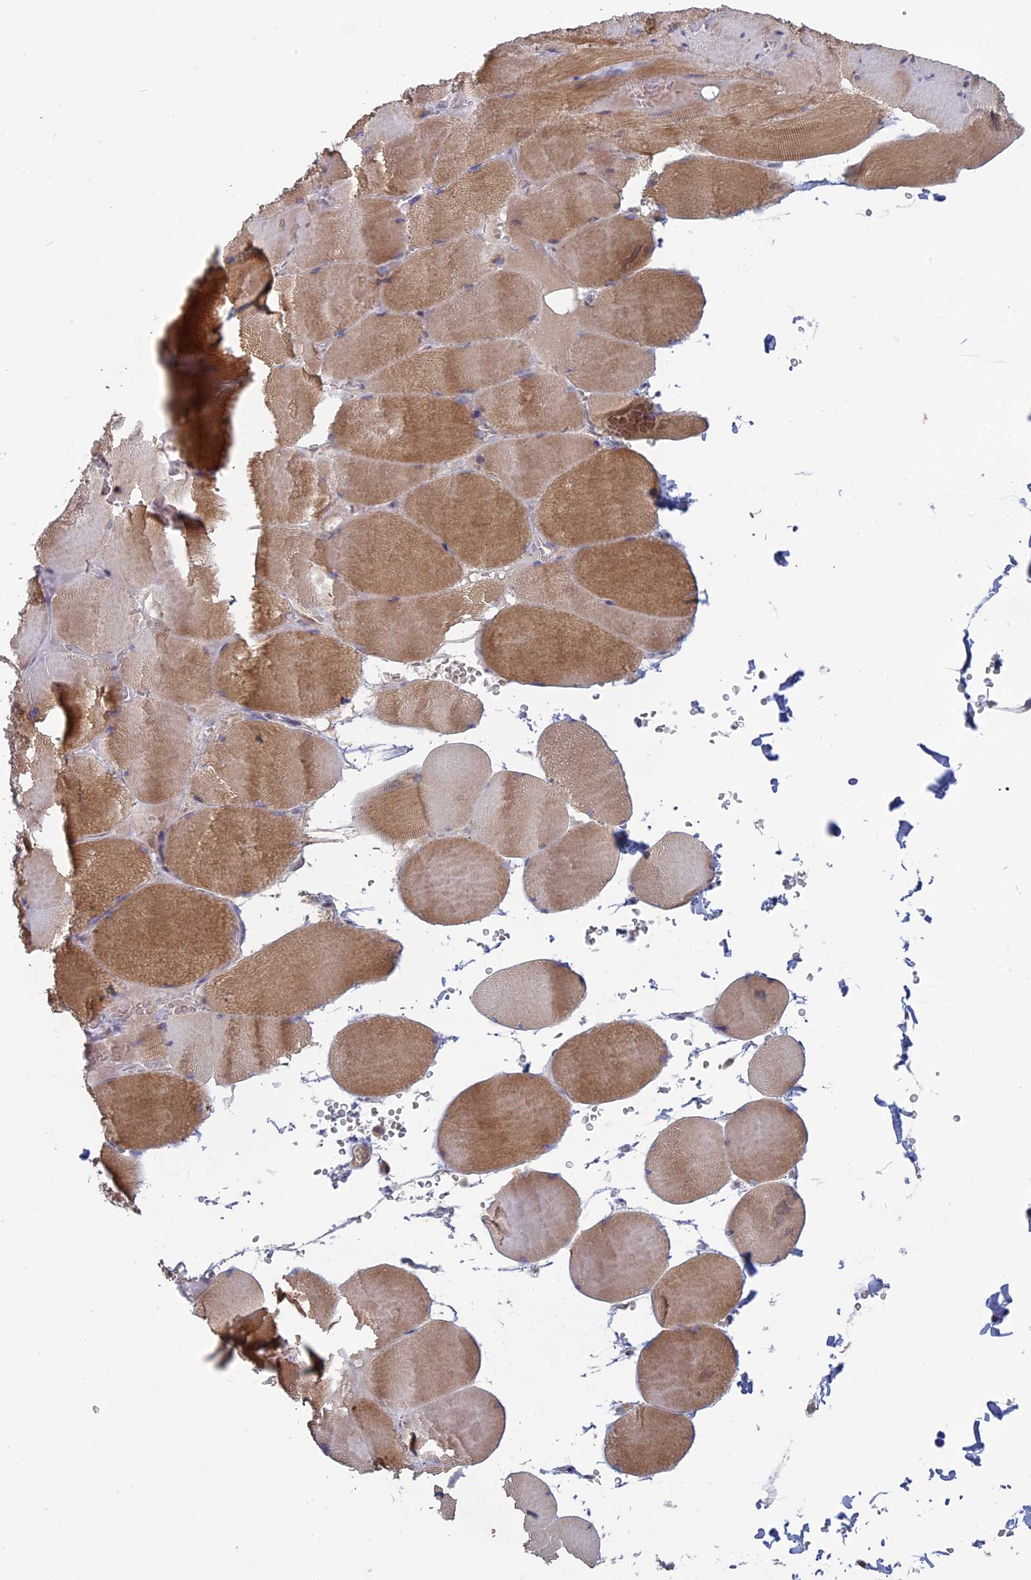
{"staining": {"intensity": "moderate", "quantity": "25%-75%", "location": "cytoplasmic/membranous"}, "tissue": "skeletal muscle", "cell_type": "Myocytes", "image_type": "normal", "snomed": [{"axis": "morphology", "description": "Normal tissue, NOS"}, {"axis": "topography", "description": "Skeletal muscle"}, {"axis": "topography", "description": "Head-Neck"}], "caption": "This is a histology image of immunohistochemistry staining of normal skeletal muscle, which shows moderate expression in the cytoplasmic/membranous of myocytes.", "gene": "TMEM208", "patient": {"sex": "male", "age": 66}}